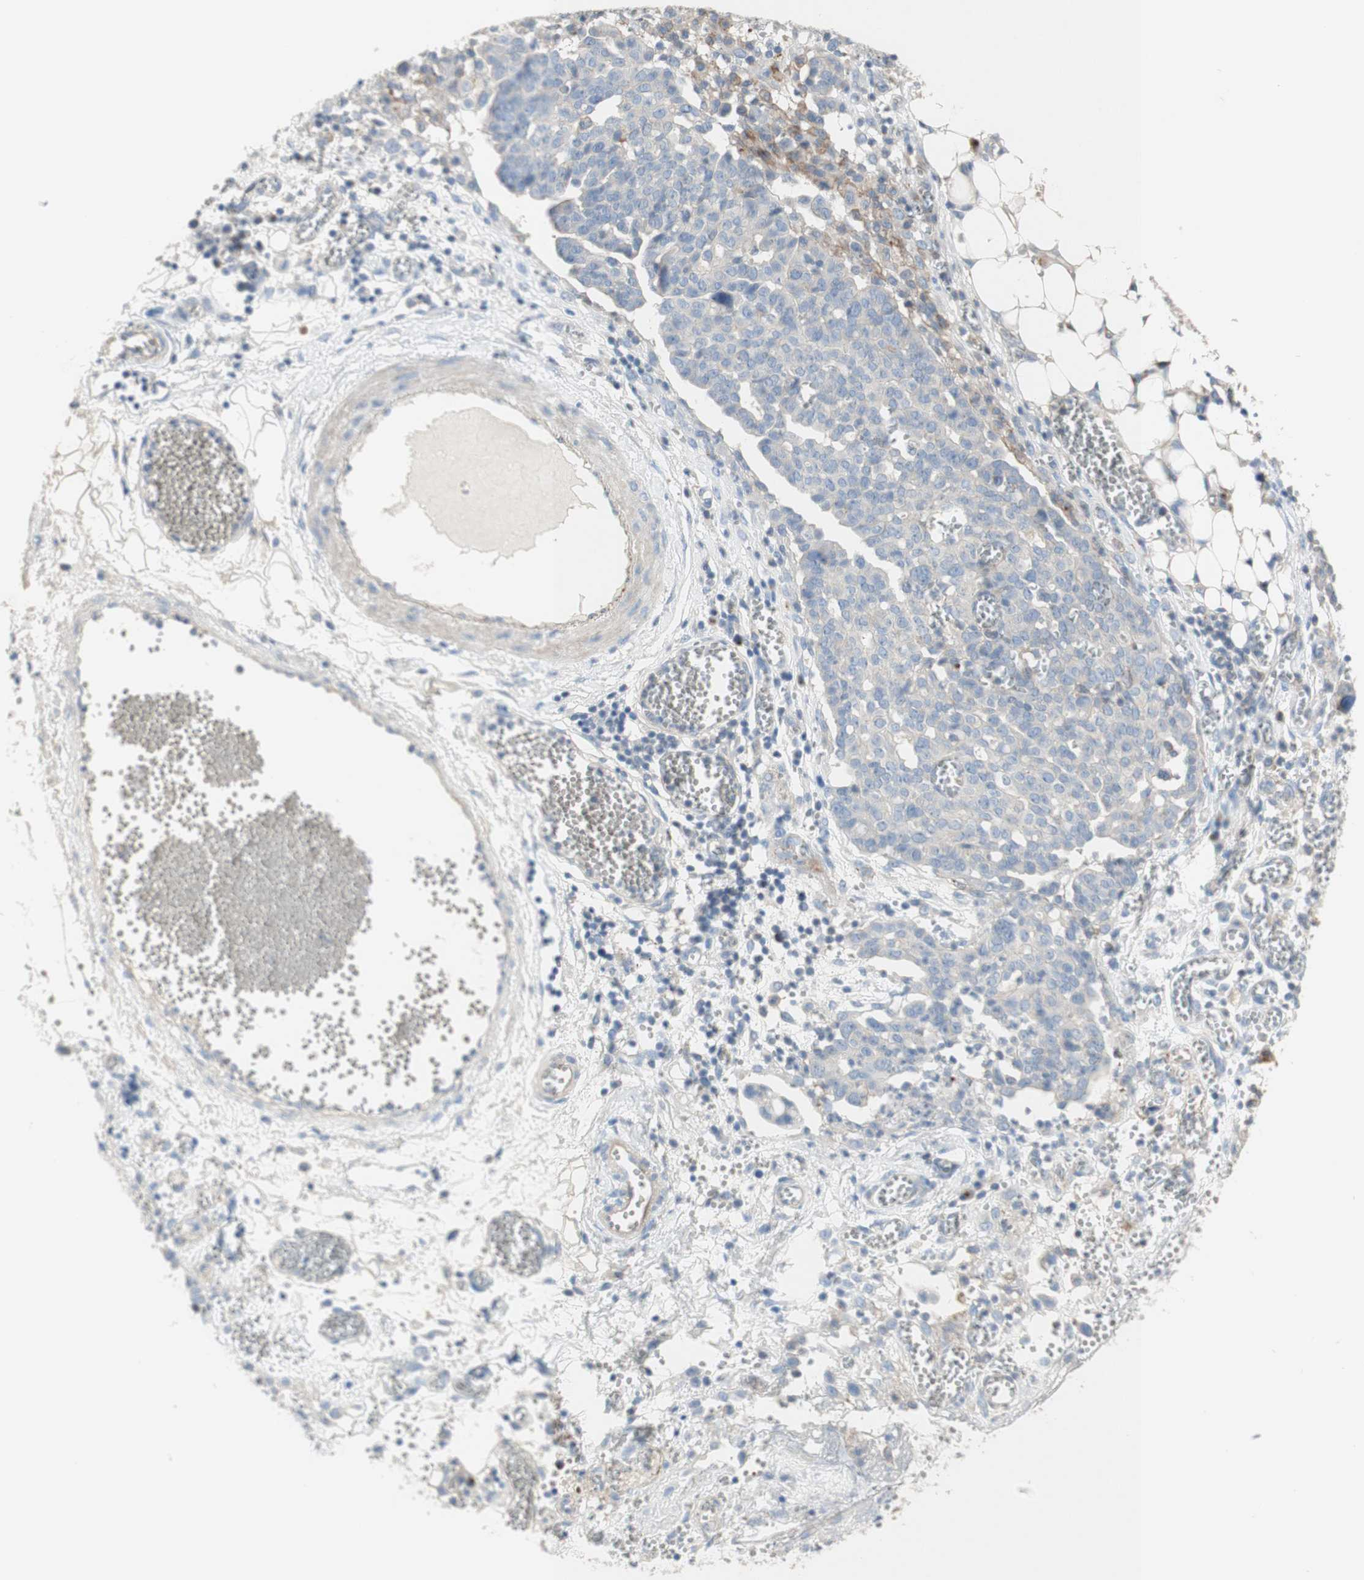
{"staining": {"intensity": "negative", "quantity": "none", "location": "none"}, "tissue": "ovarian cancer", "cell_type": "Tumor cells", "image_type": "cancer", "snomed": [{"axis": "morphology", "description": "Cystadenocarcinoma, serous, NOS"}, {"axis": "topography", "description": "Soft tissue"}, {"axis": "topography", "description": "Ovary"}], "caption": "Immunohistochemistry photomicrograph of neoplastic tissue: serous cystadenocarcinoma (ovarian) stained with DAB exhibits no significant protein positivity in tumor cells.", "gene": "MANEA", "patient": {"sex": "female", "age": 57}}